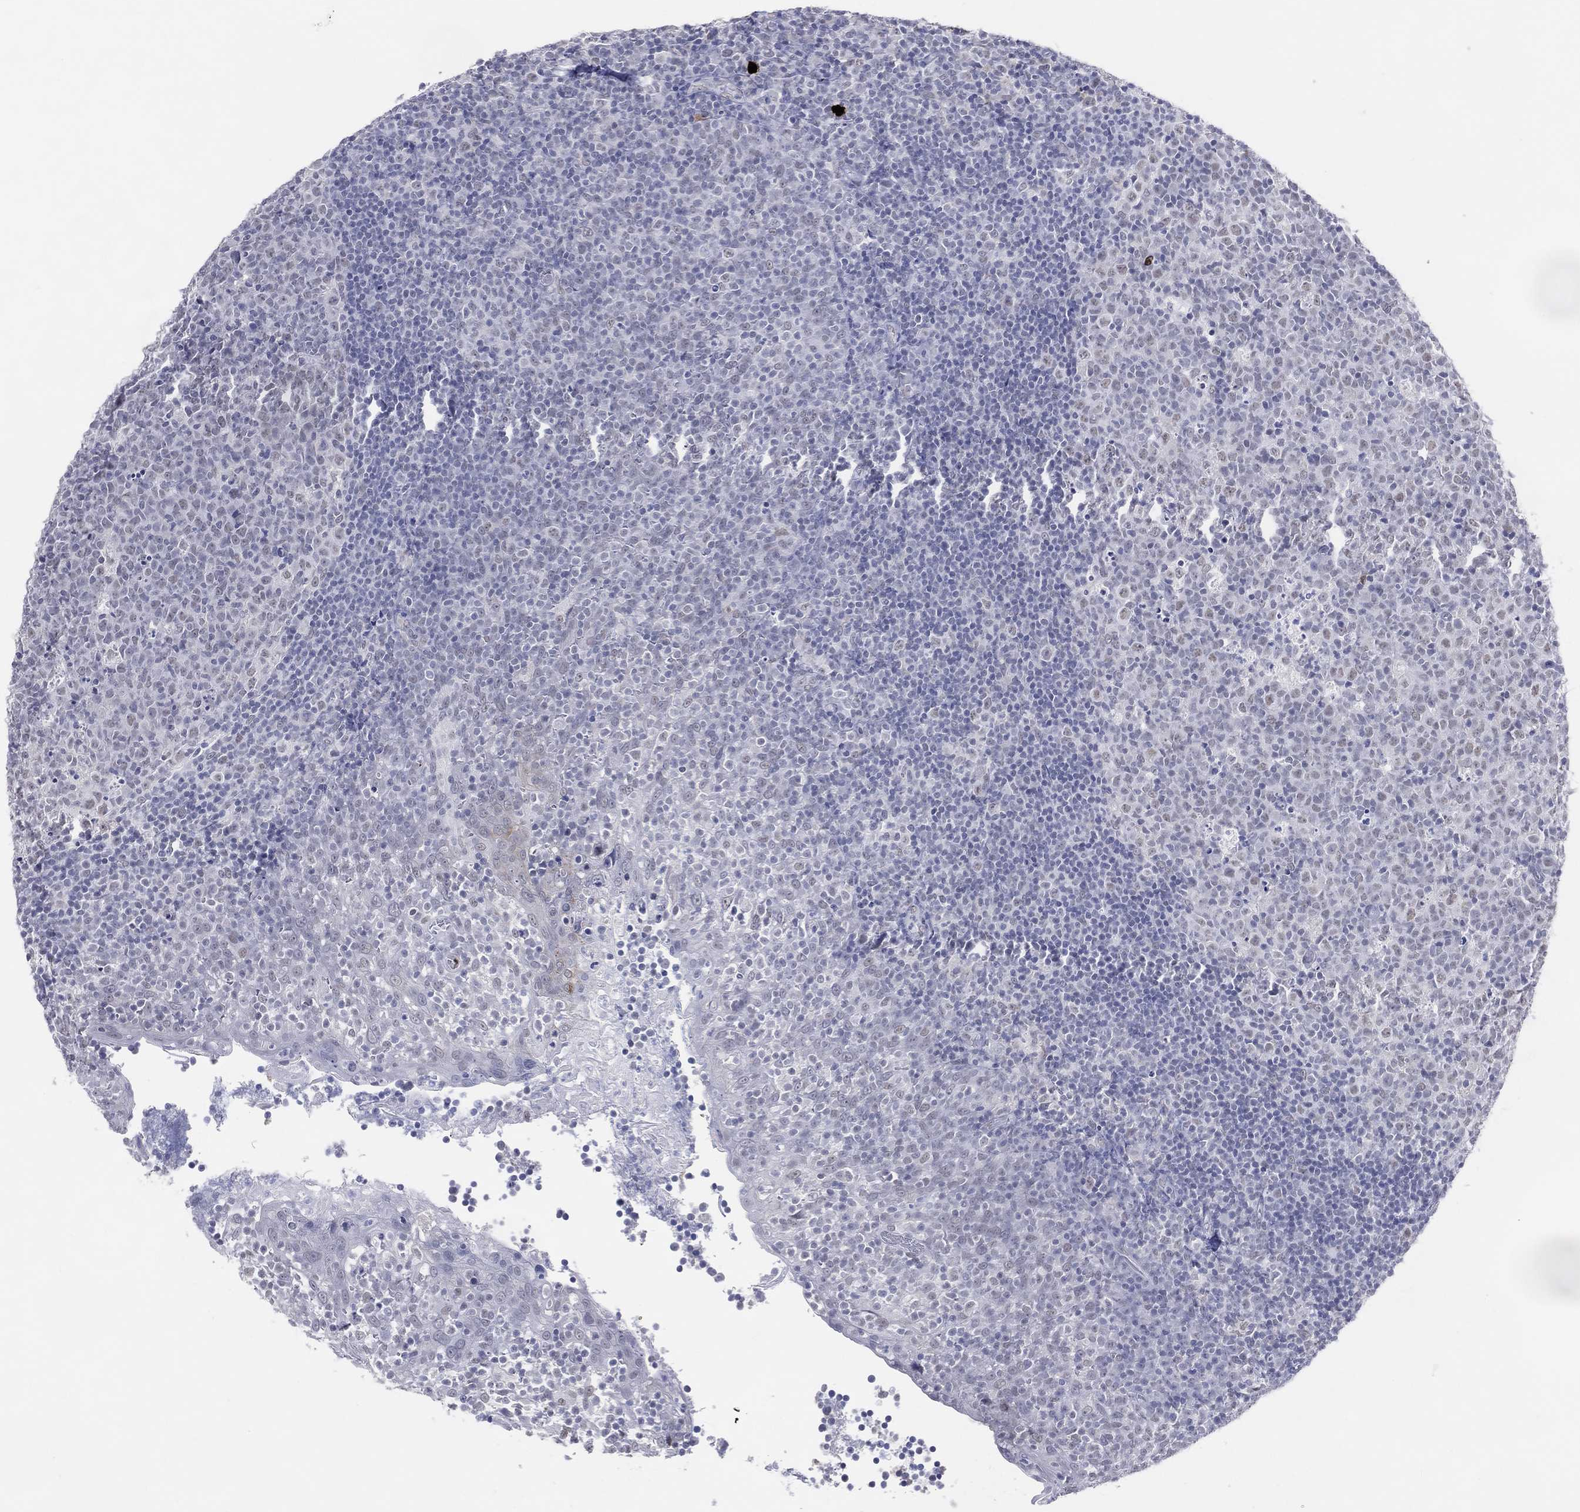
{"staining": {"intensity": "negative", "quantity": "none", "location": "none"}, "tissue": "tonsil", "cell_type": "Germinal center cells", "image_type": "normal", "snomed": [{"axis": "morphology", "description": "Normal tissue, NOS"}, {"axis": "topography", "description": "Tonsil"}], "caption": "DAB immunohistochemical staining of unremarkable tonsil demonstrates no significant positivity in germinal center cells. (Brightfield microscopy of DAB immunohistochemistry at high magnification).", "gene": "CFAP58", "patient": {"sex": "female", "age": 5}}